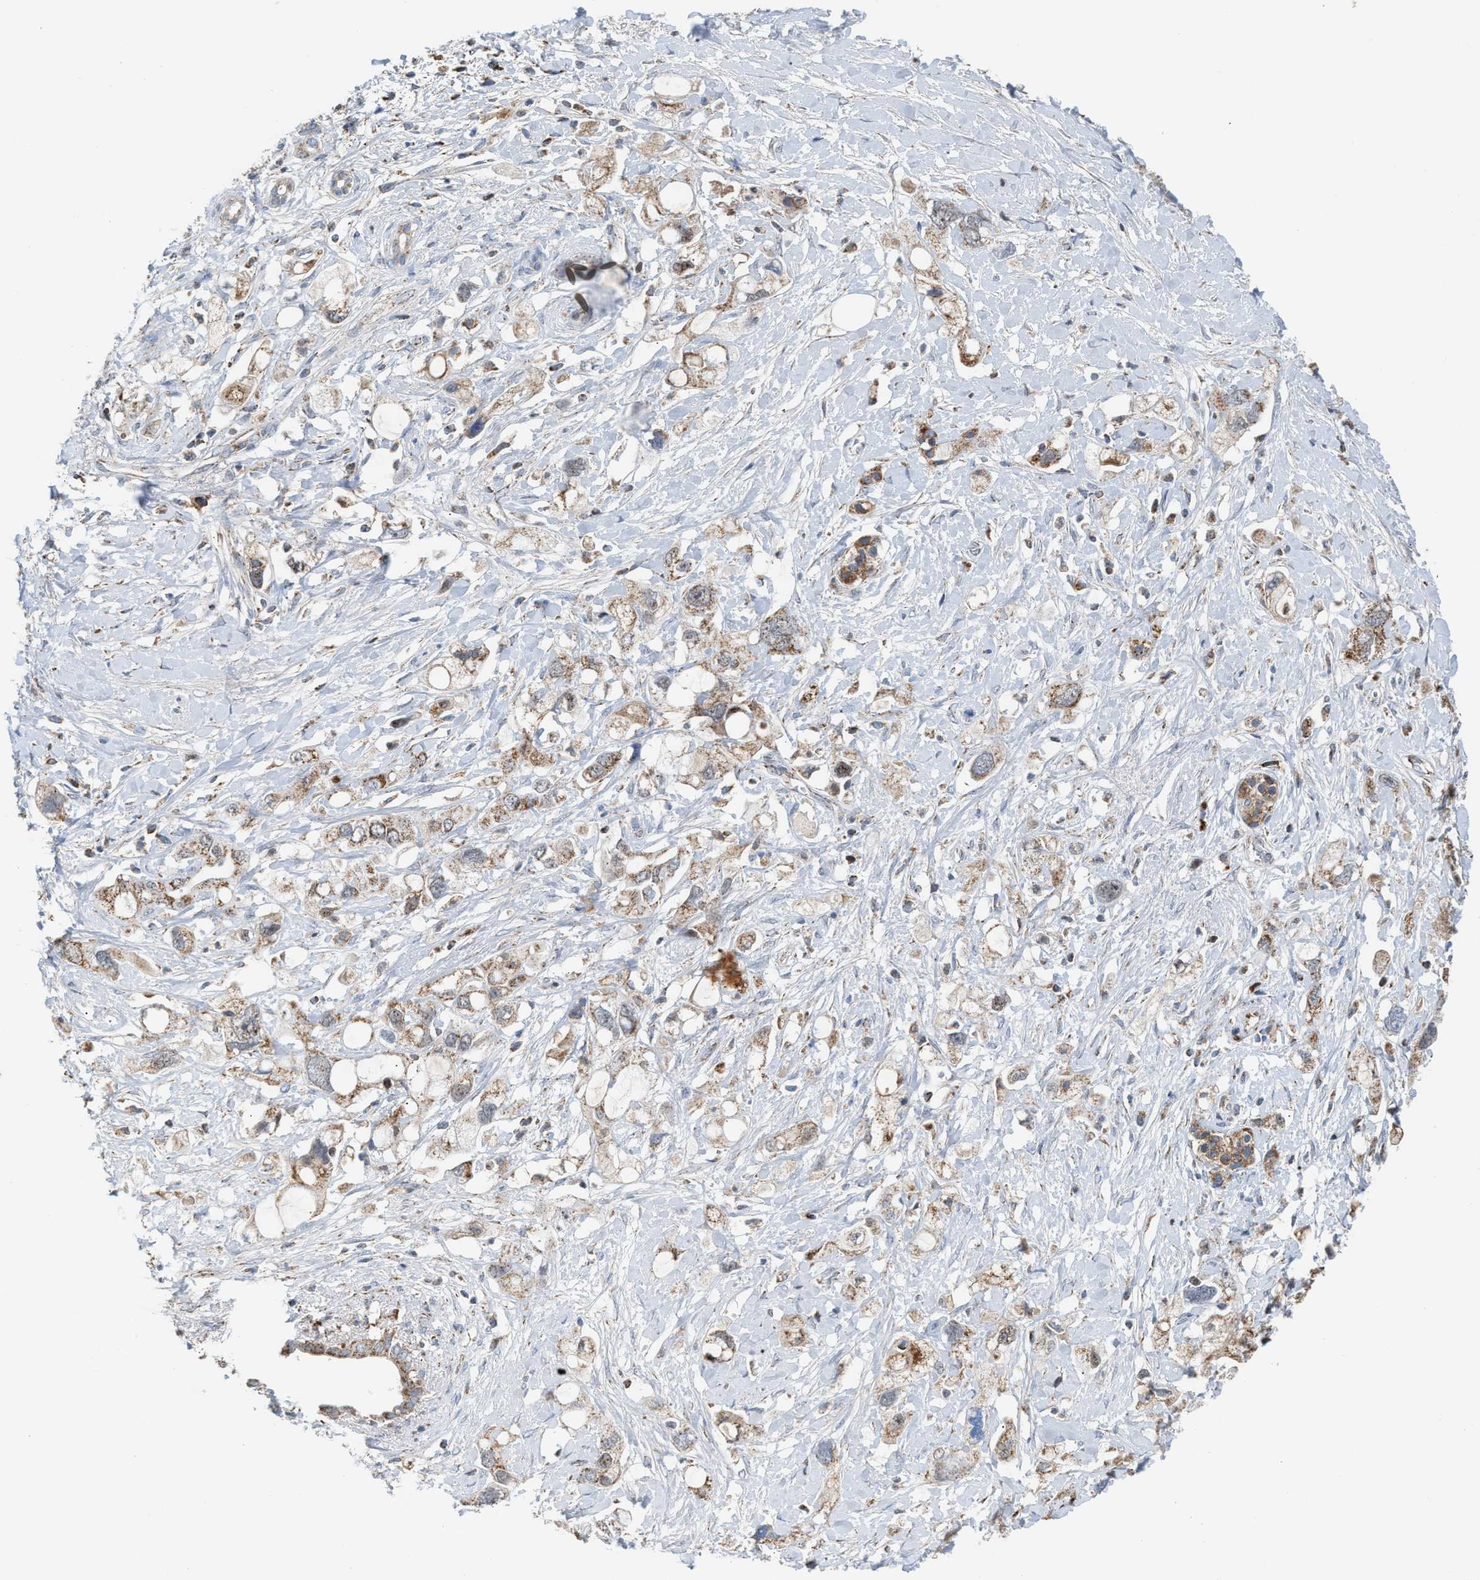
{"staining": {"intensity": "weak", "quantity": ">75%", "location": "cytoplasmic/membranous"}, "tissue": "pancreatic cancer", "cell_type": "Tumor cells", "image_type": "cancer", "snomed": [{"axis": "morphology", "description": "Adenocarcinoma, NOS"}, {"axis": "topography", "description": "Pancreas"}], "caption": "This is a histology image of immunohistochemistry staining of pancreatic cancer (adenocarcinoma), which shows weak positivity in the cytoplasmic/membranous of tumor cells.", "gene": "PMPCA", "patient": {"sex": "female", "age": 56}}